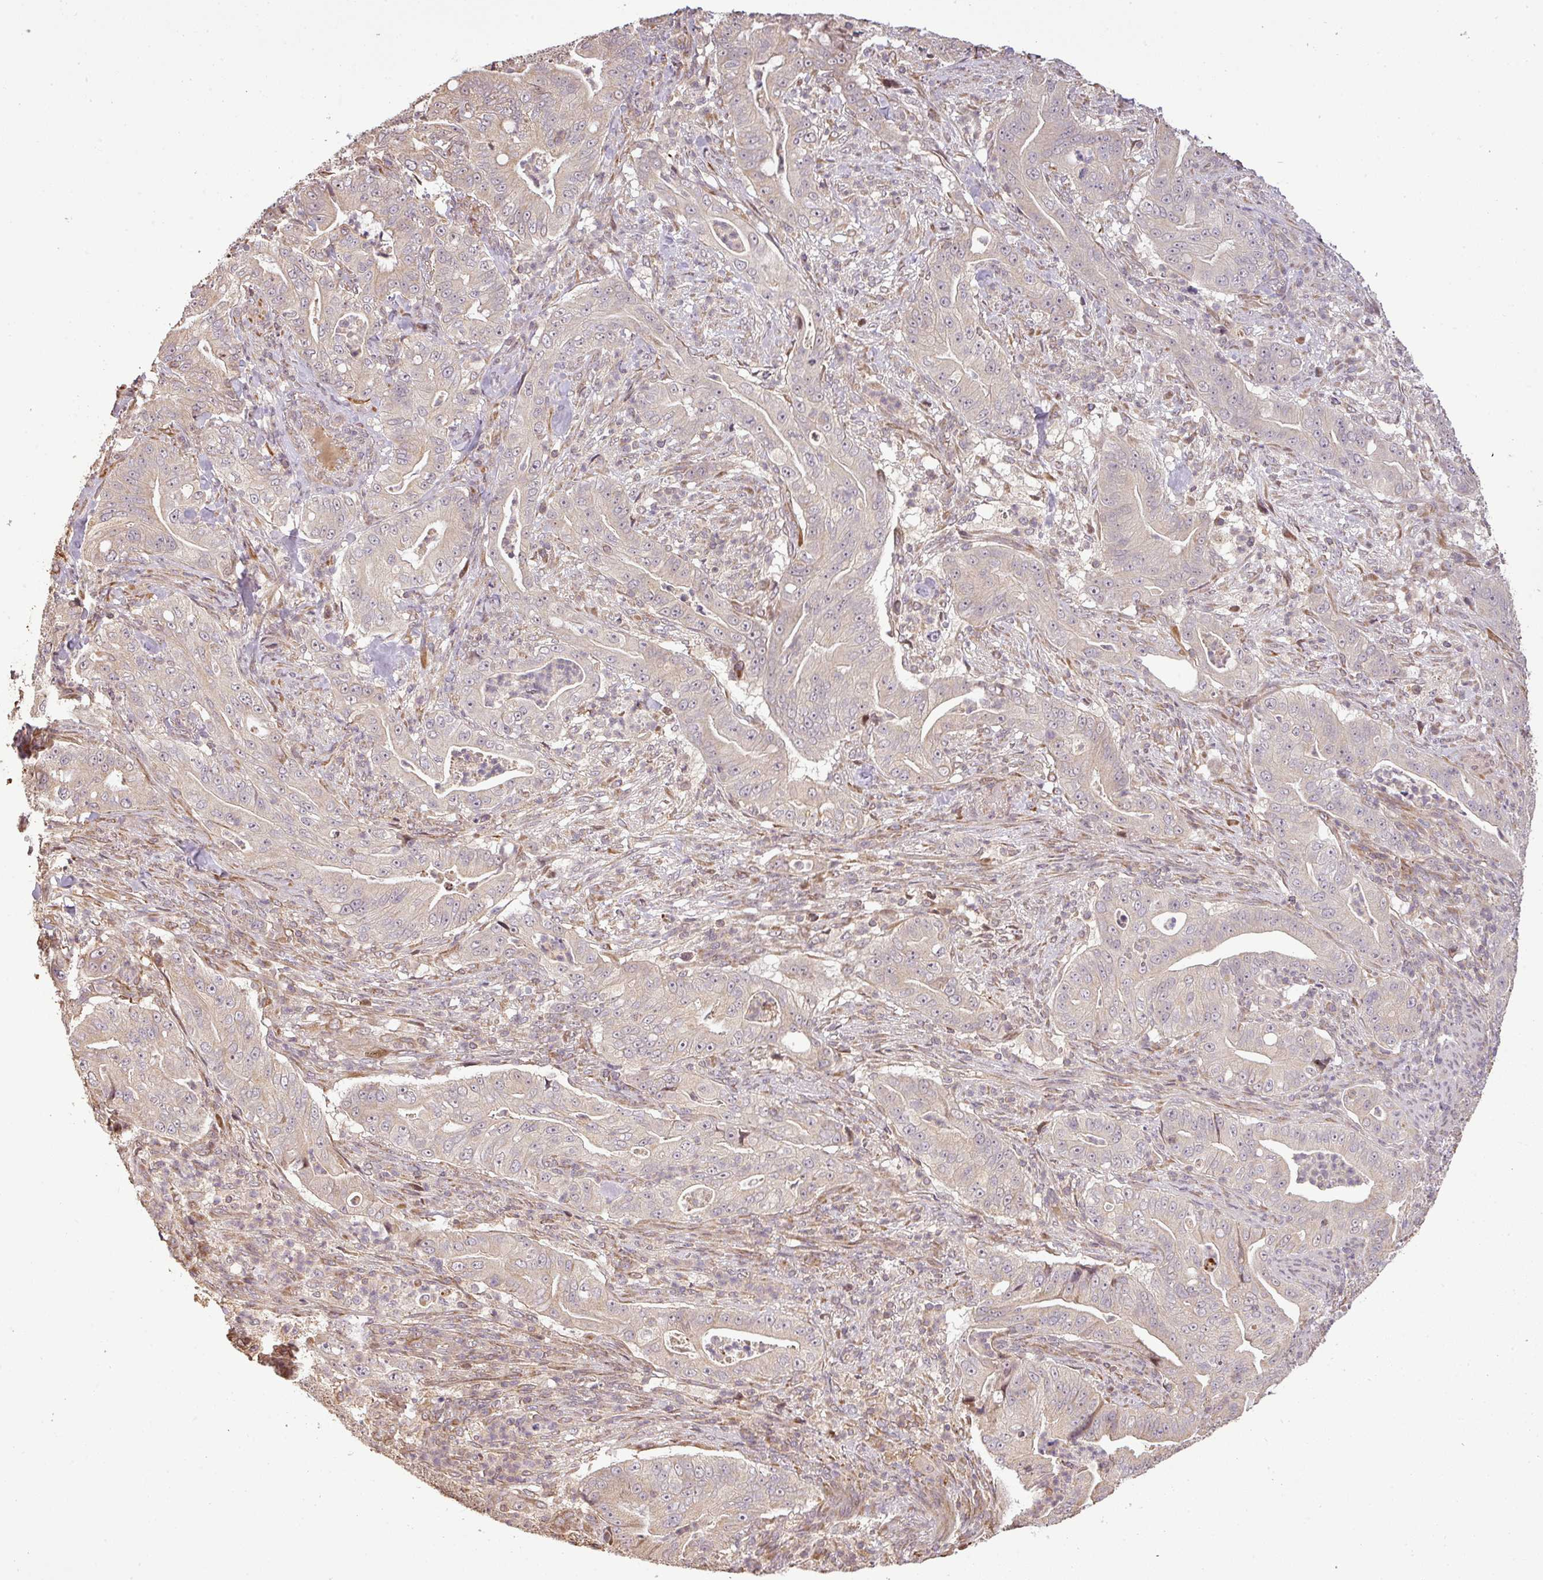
{"staining": {"intensity": "weak", "quantity": "25%-75%", "location": "cytoplasmic/membranous,nuclear"}, "tissue": "pancreatic cancer", "cell_type": "Tumor cells", "image_type": "cancer", "snomed": [{"axis": "morphology", "description": "Adenocarcinoma, NOS"}, {"axis": "topography", "description": "Pancreas"}], "caption": "A low amount of weak cytoplasmic/membranous and nuclear positivity is present in about 25%-75% of tumor cells in pancreatic adenocarcinoma tissue.", "gene": "FAIM", "patient": {"sex": "male", "age": 71}}